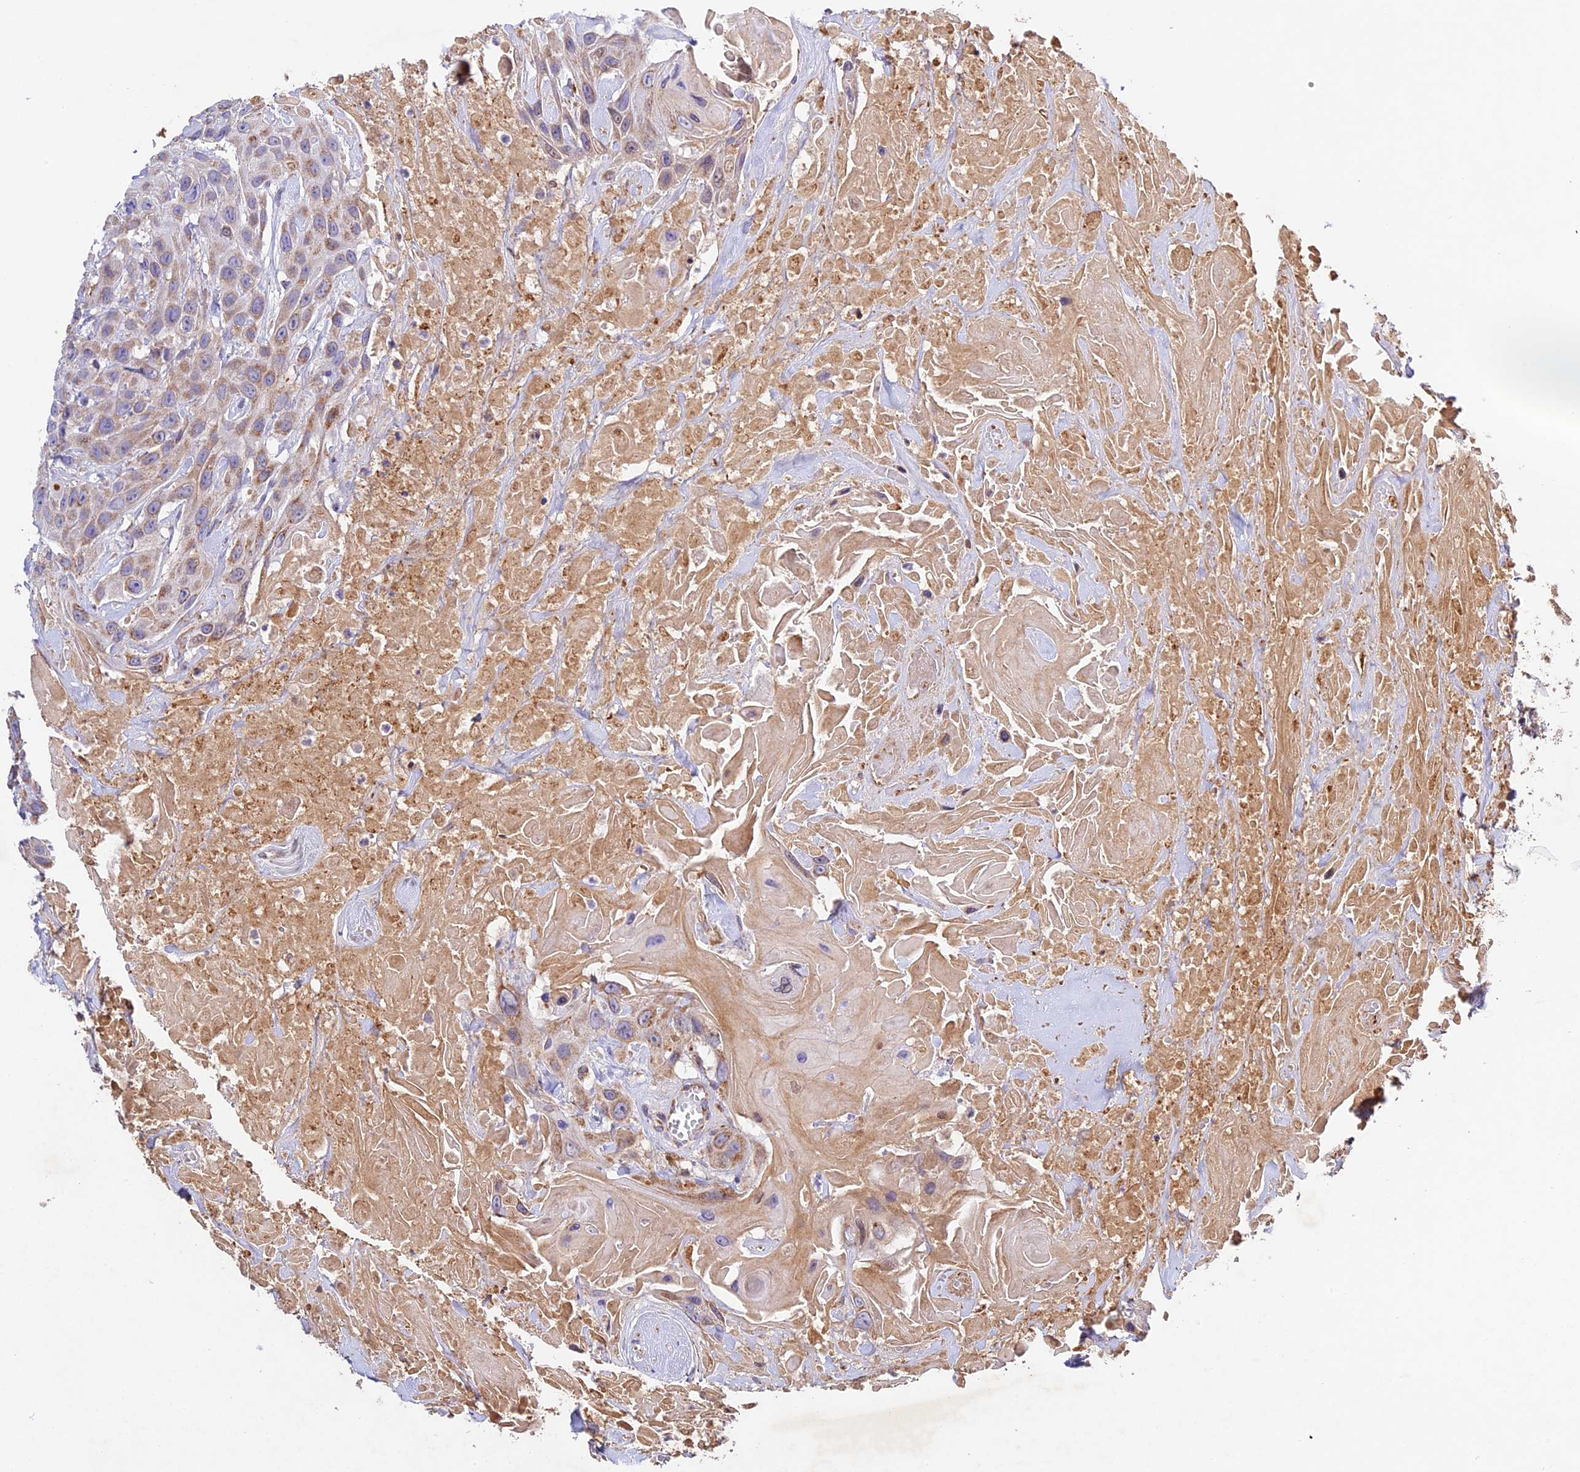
{"staining": {"intensity": "weak", "quantity": ">75%", "location": "cytoplasmic/membranous"}, "tissue": "head and neck cancer", "cell_type": "Tumor cells", "image_type": "cancer", "snomed": [{"axis": "morphology", "description": "Squamous cell carcinoma, NOS"}, {"axis": "topography", "description": "Head-Neck"}], "caption": "A high-resolution image shows immunohistochemistry (IHC) staining of head and neck cancer, which displays weak cytoplasmic/membranous staining in about >75% of tumor cells.", "gene": "OCEL1", "patient": {"sex": "male", "age": 81}}